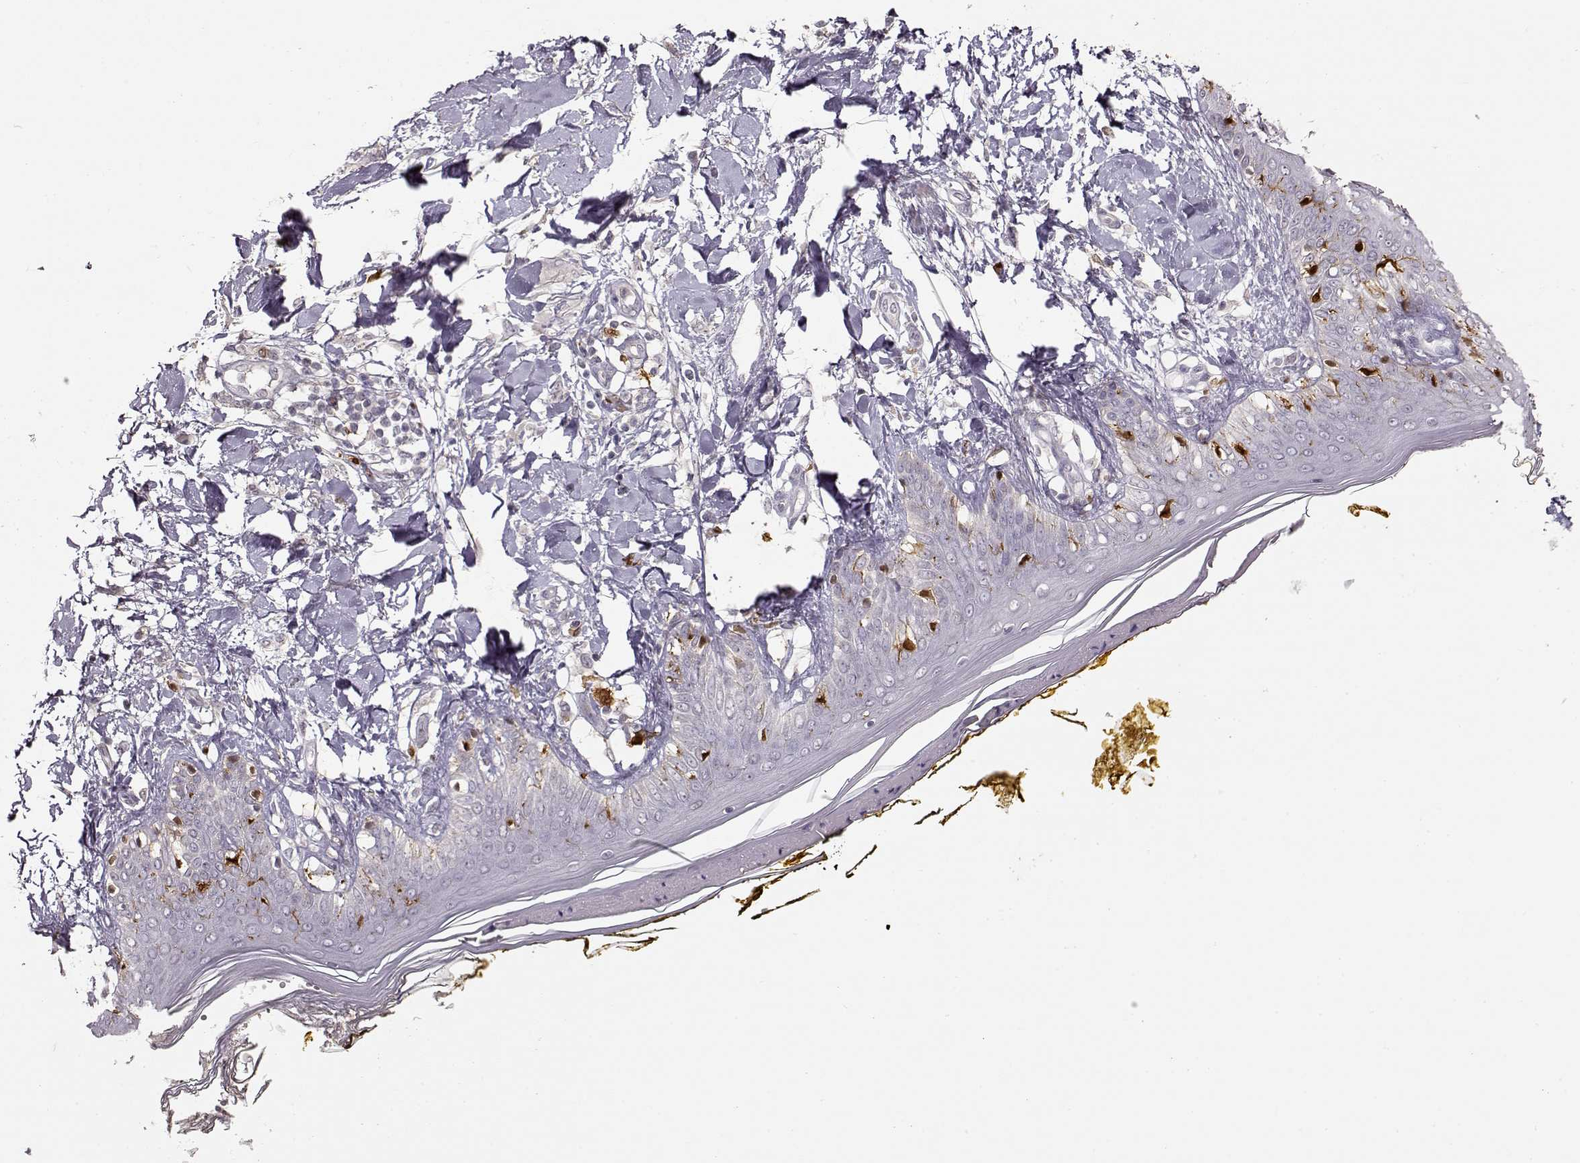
{"staining": {"intensity": "negative", "quantity": "none", "location": "none"}, "tissue": "skin", "cell_type": "Fibroblasts", "image_type": "normal", "snomed": [{"axis": "morphology", "description": "Normal tissue, NOS"}, {"axis": "topography", "description": "Skin"}], "caption": "The micrograph shows no staining of fibroblasts in unremarkable skin. The staining is performed using DAB (3,3'-diaminobenzidine) brown chromogen with nuclei counter-stained in using hematoxylin.", "gene": "S100B", "patient": {"sex": "female", "age": 34}}